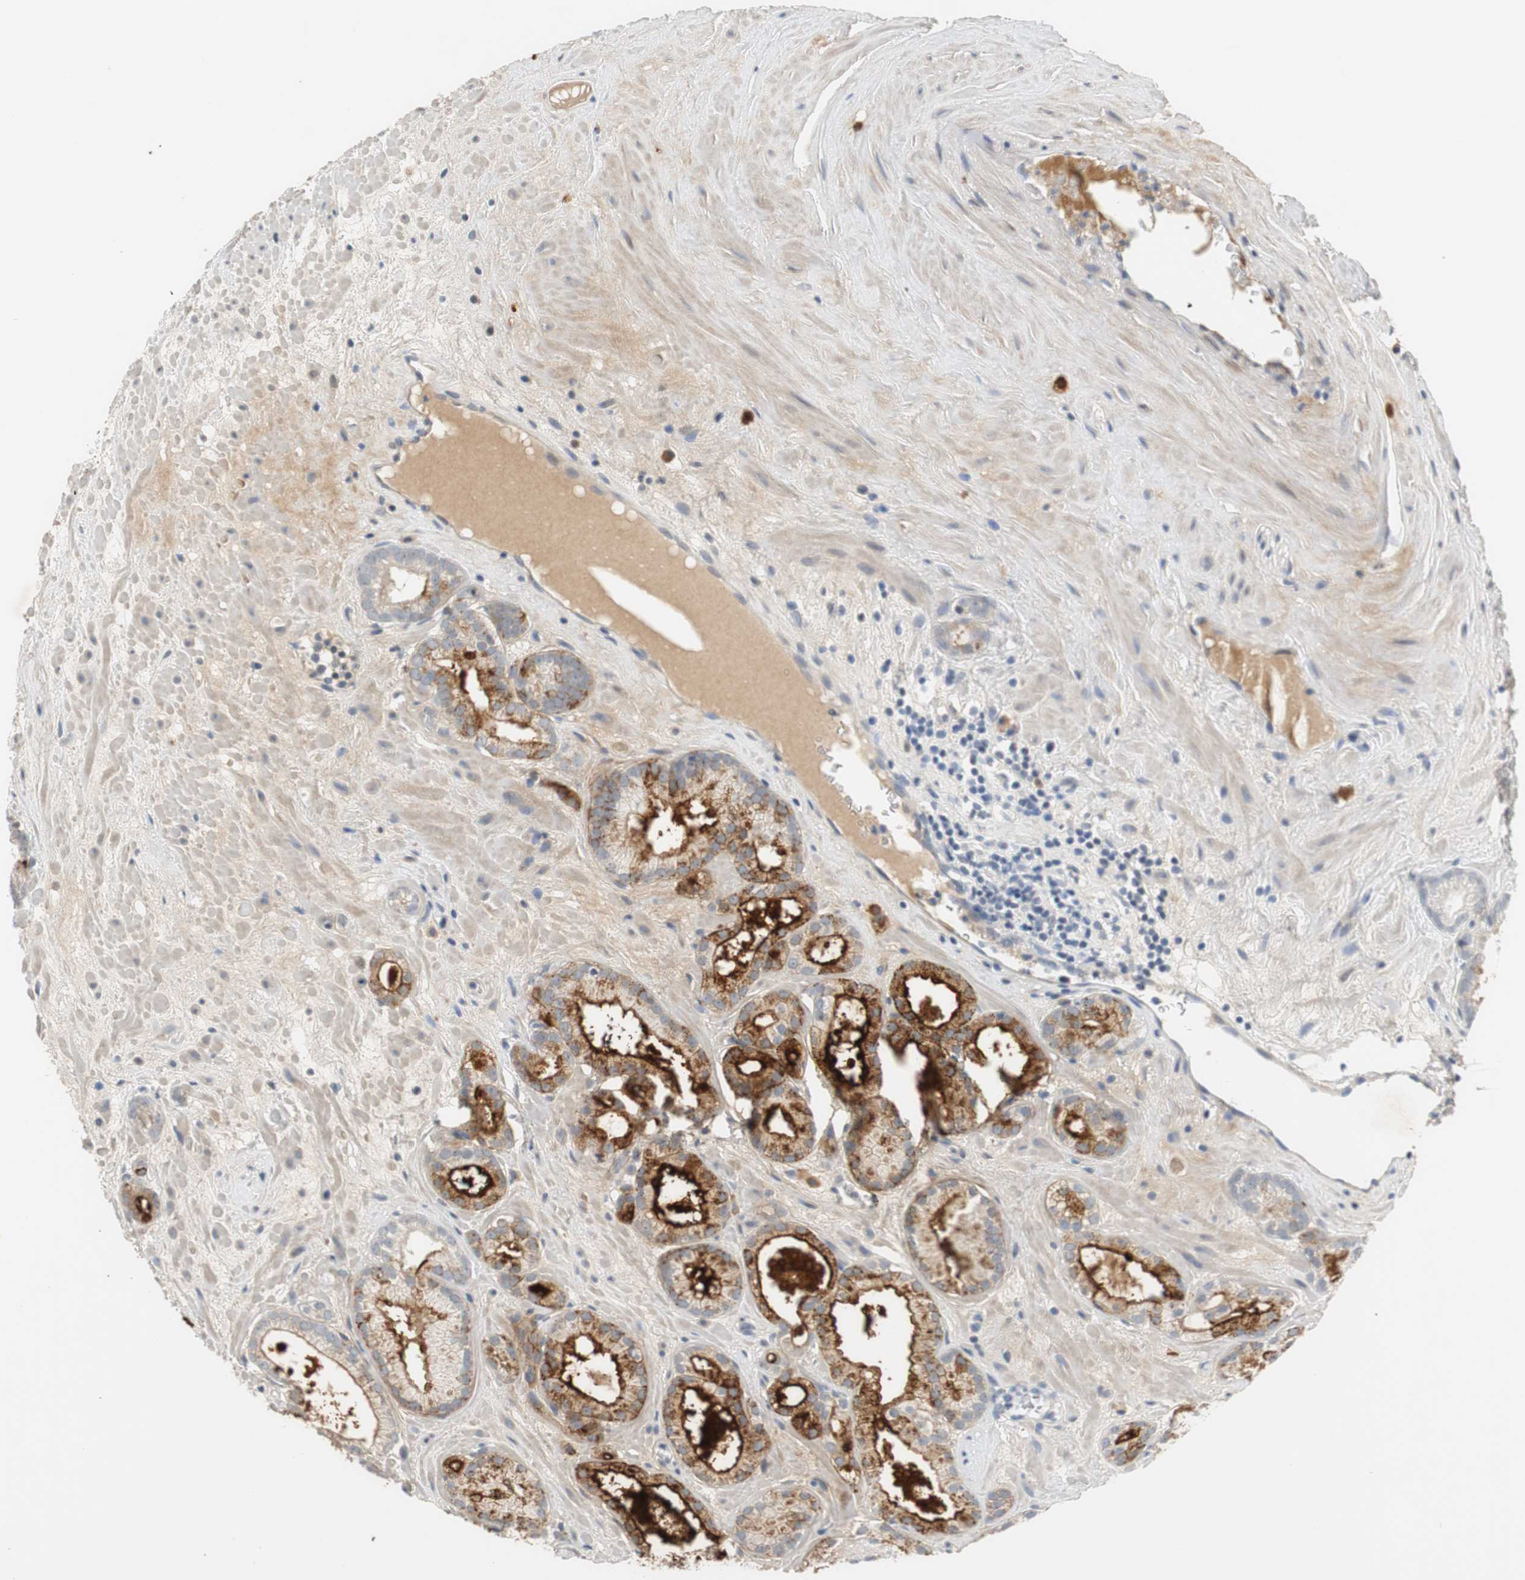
{"staining": {"intensity": "weak", "quantity": "25%-75%", "location": "cytoplasmic/membranous"}, "tissue": "prostate cancer", "cell_type": "Tumor cells", "image_type": "cancer", "snomed": [{"axis": "morphology", "description": "Adenocarcinoma, Low grade"}, {"axis": "topography", "description": "Prostate"}], "caption": "Prostate cancer stained with a brown dye shows weak cytoplasmic/membranous positive staining in approximately 25%-75% of tumor cells.", "gene": "COL12A1", "patient": {"sex": "male", "age": 57}}